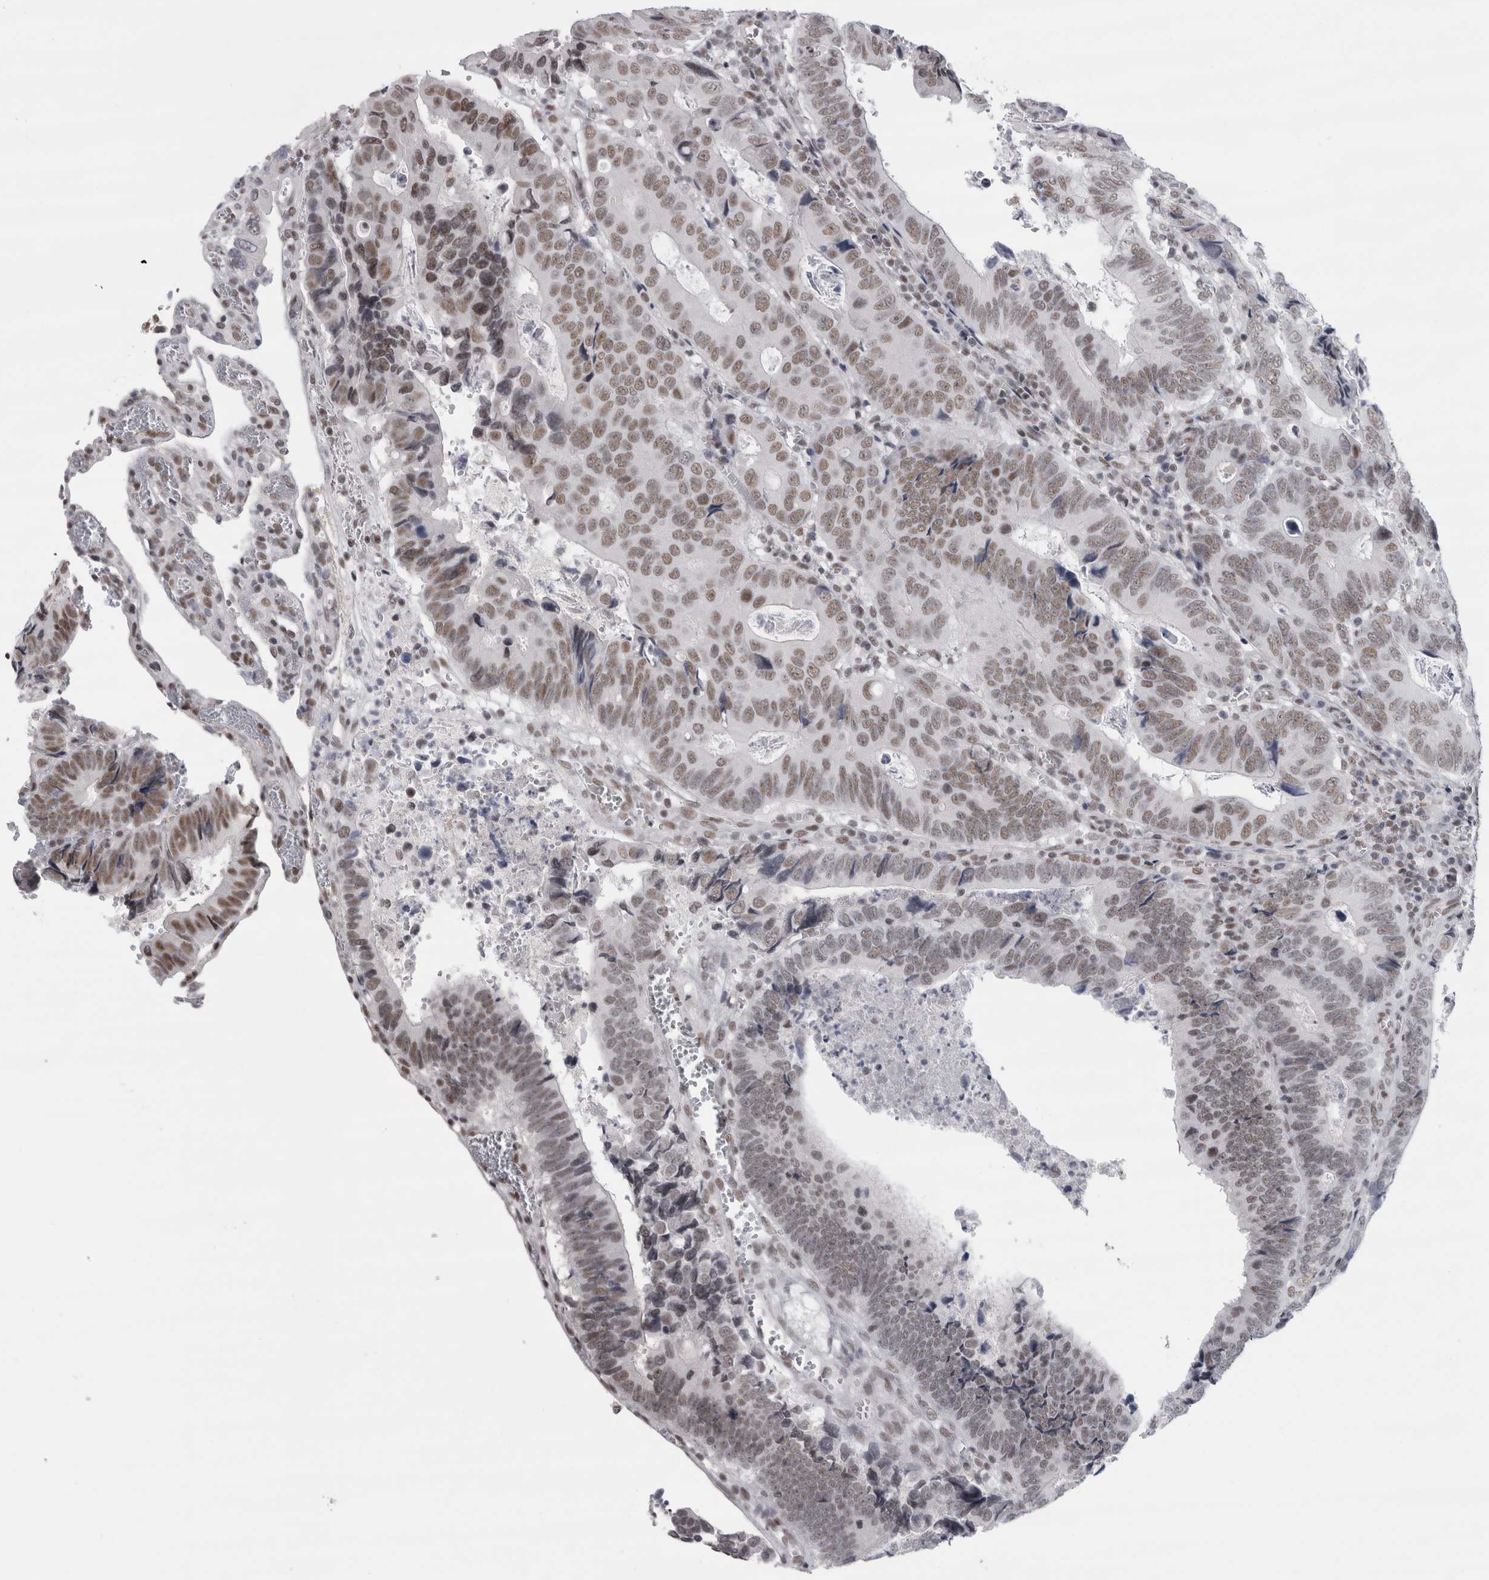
{"staining": {"intensity": "moderate", "quantity": ">75%", "location": "nuclear"}, "tissue": "colorectal cancer", "cell_type": "Tumor cells", "image_type": "cancer", "snomed": [{"axis": "morphology", "description": "Inflammation, NOS"}, {"axis": "morphology", "description": "Adenocarcinoma, NOS"}, {"axis": "topography", "description": "Colon"}], "caption": "Colorectal adenocarcinoma was stained to show a protein in brown. There is medium levels of moderate nuclear staining in about >75% of tumor cells. (IHC, brightfield microscopy, high magnification).", "gene": "ARID4B", "patient": {"sex": "male", "age": 72}}